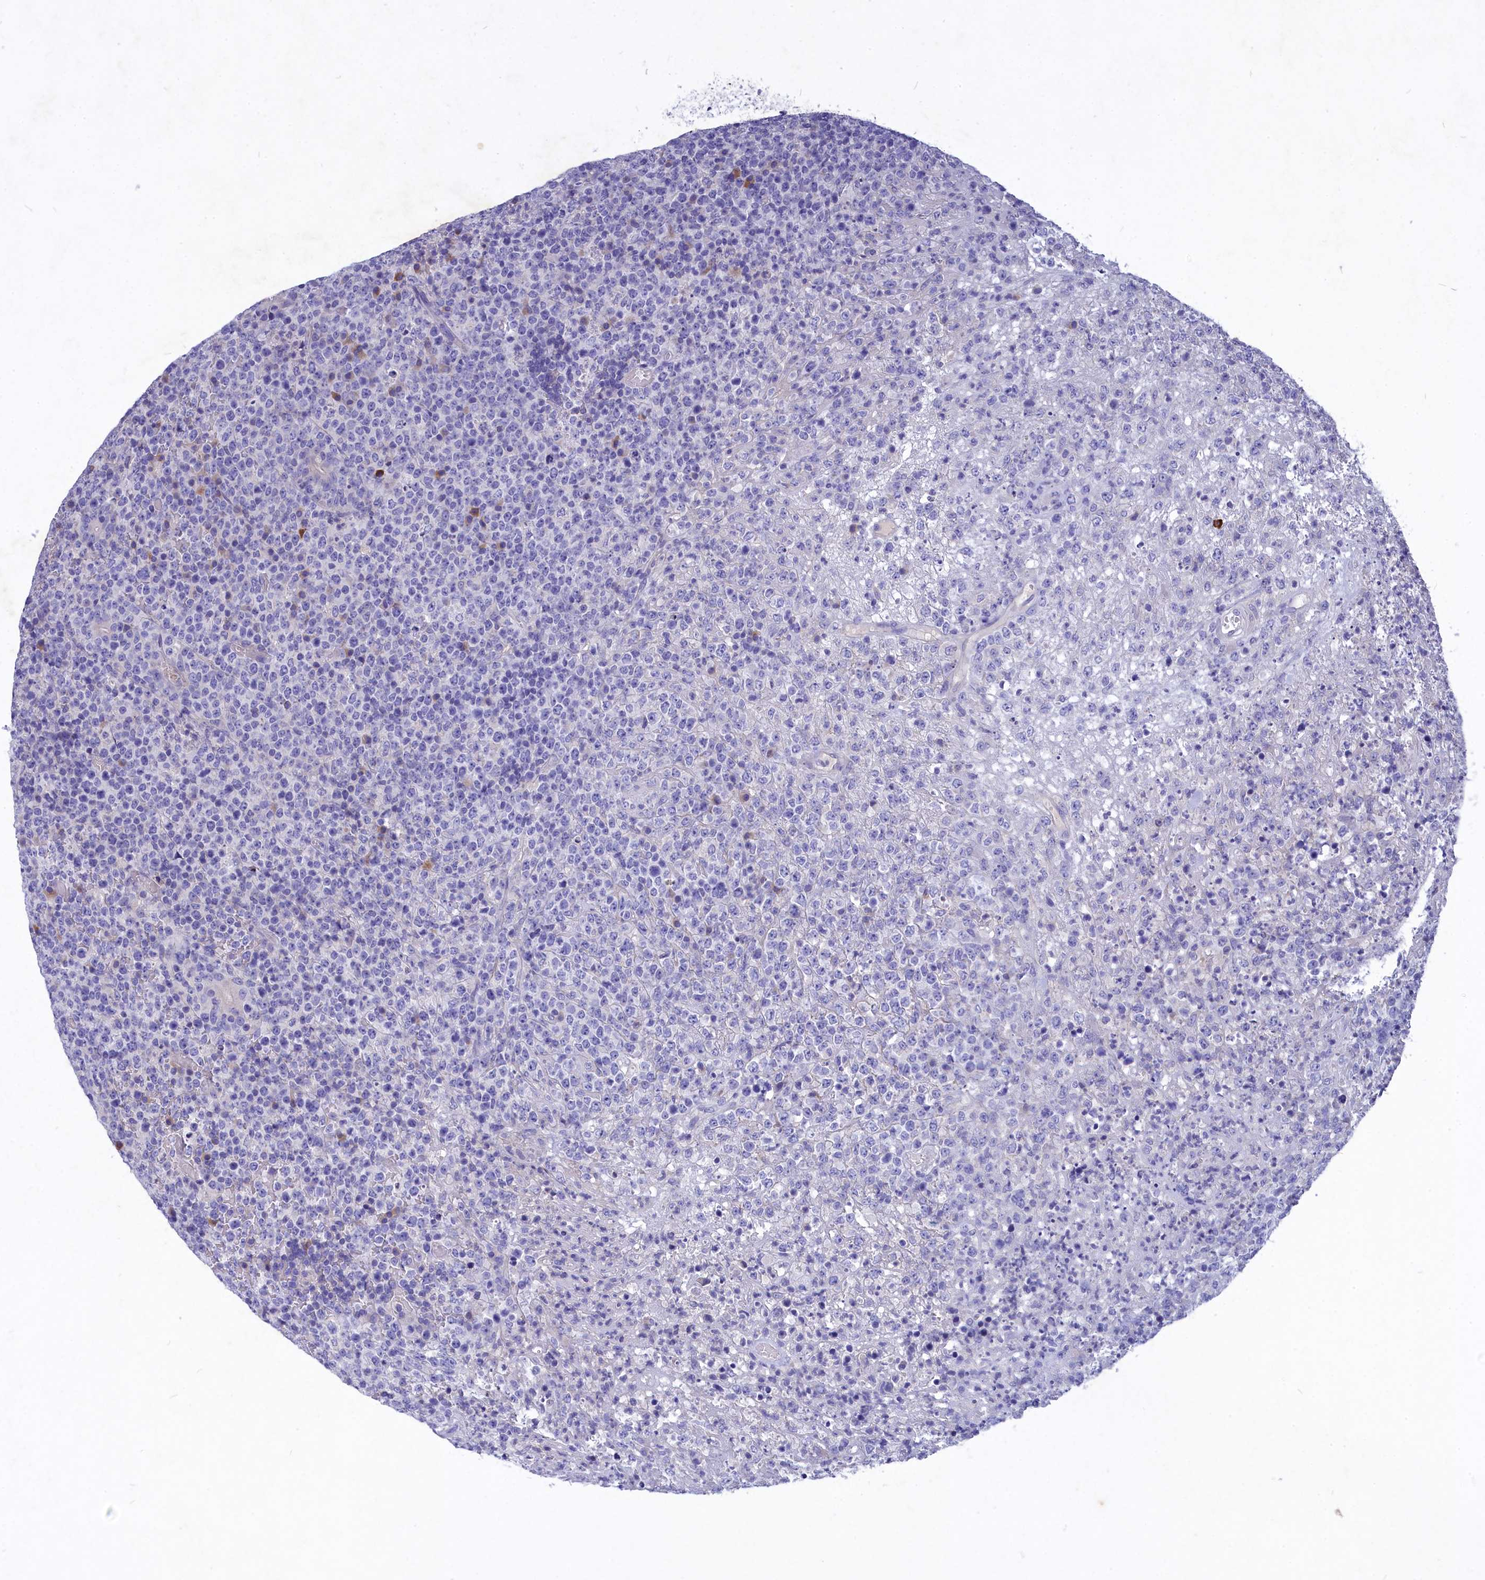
{"staining": {"intensity": "negative", "quantity": "none", "location": "none"}, "tissue": "lymphoma", "cell_type": "Tumor cells", "image_type": "cancer", "snomed": [{"axis": "morphology", "description": "Malignant lymphoma, non-Hodgkin's type, High grade"}, {"axis": "topography", "description": "Colon"}], "caption": "Tumor cells show no significant protein positivity in lymphoma.", "gene": "DEFB119", "patient": {"sex": "female", "age": 53}}